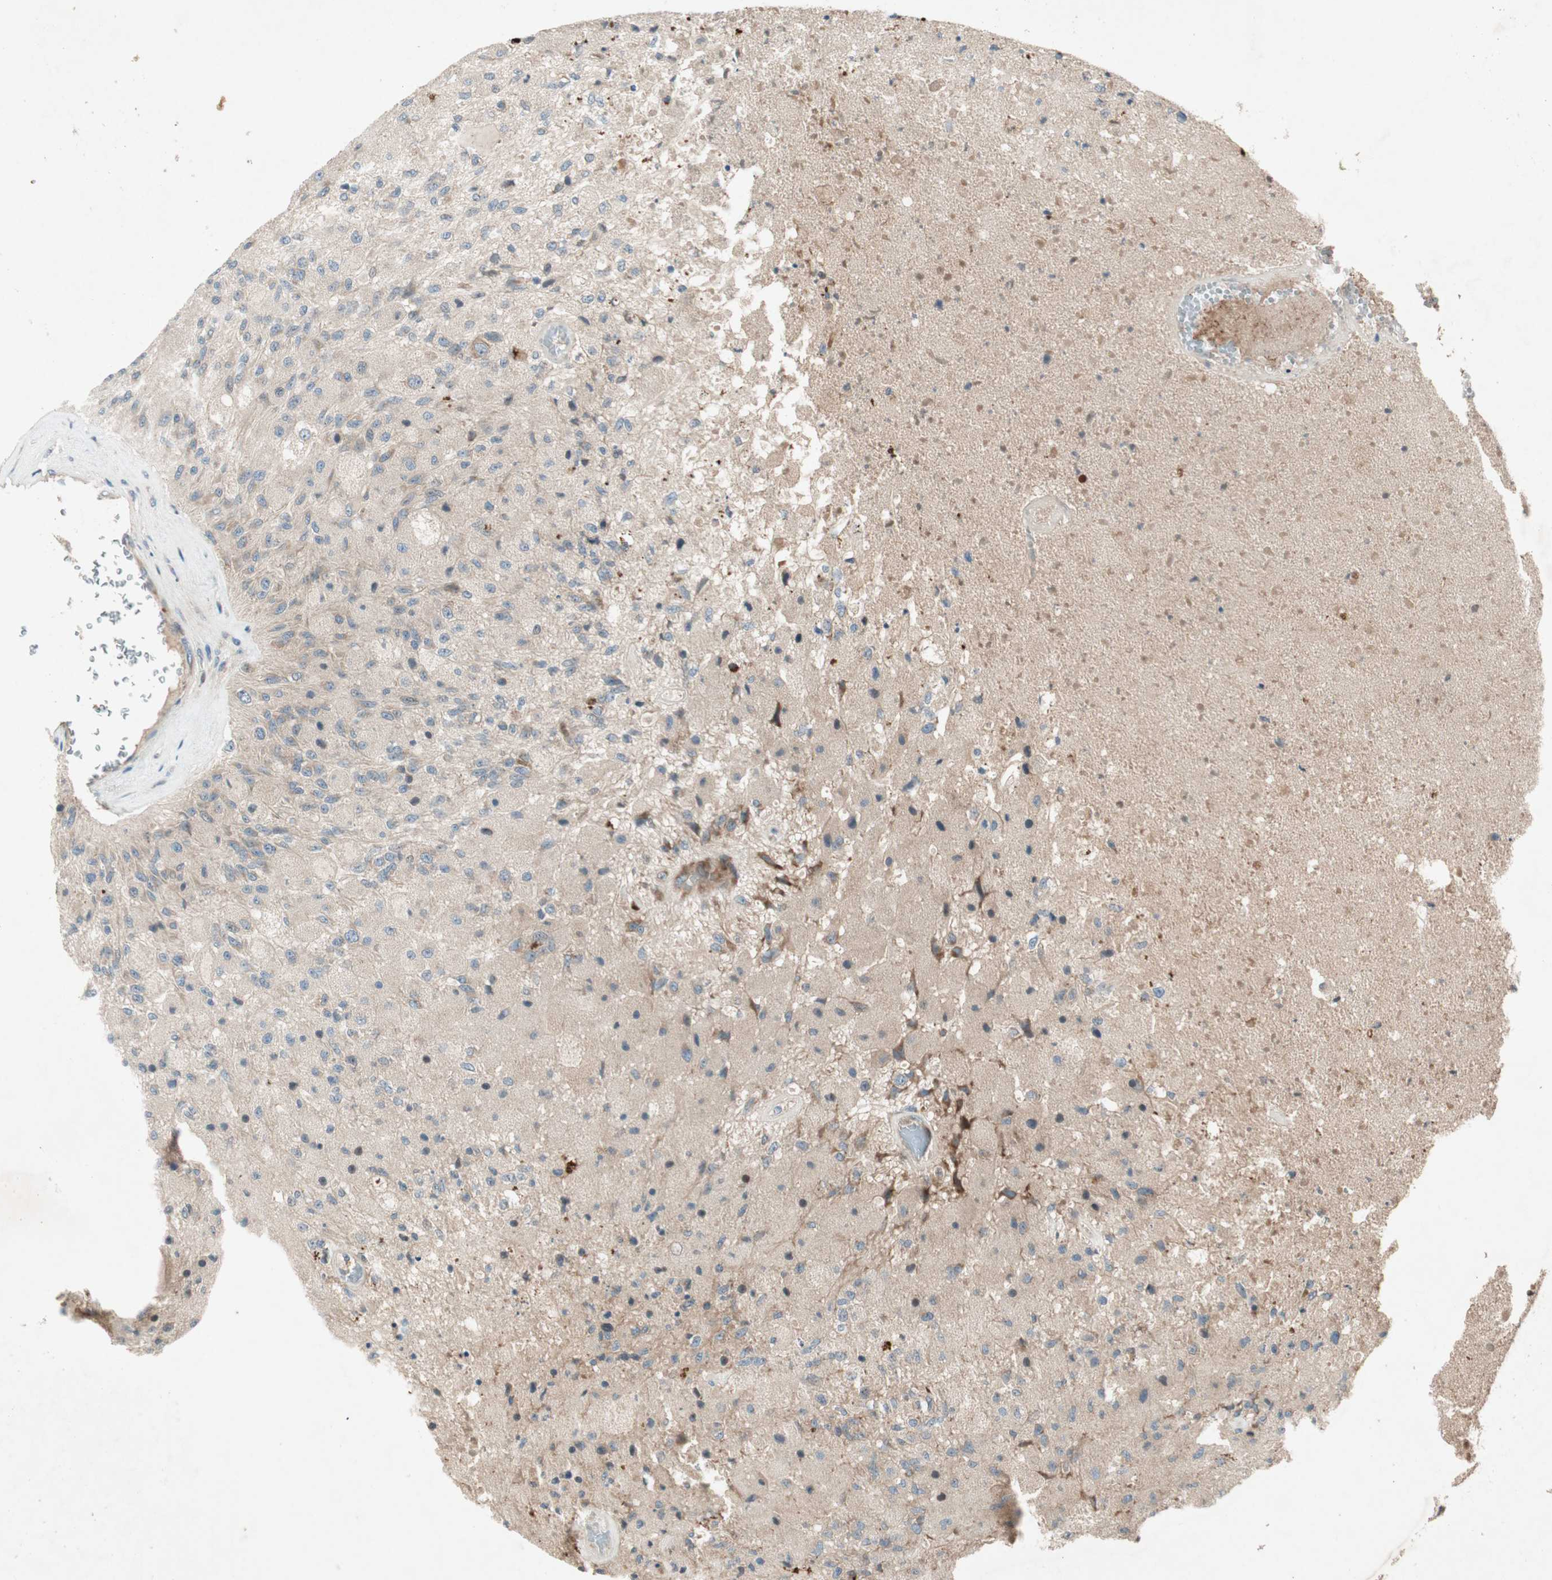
{"staining": {"intensity": "weak", "quantity": "25%-75%", "location": "cytoplasmic/membranous"}, "tissue": "glioma", "cell_type": "Tumor cells", "image_type": "cancer", "snomed": [{"axis": "morphology", "description": "Normal tissue, NOS"}, {"axis": "morphology", "description": "Glioma, malignant, High grade"}, {"axis": "topography", "description": "Cerebral cortex"}], "caption": "A brown stain shows weak cytoplasmic/membranous expression of a protein in glioma tumor cells. Using DAB (3,3'-diaminobenzidine) (brown) and hematoxylin (blue) stains, captured at high magnification using brightfield microscopy.", "gene": "APOO", "patient": {"sex": "male", "age": 77}}